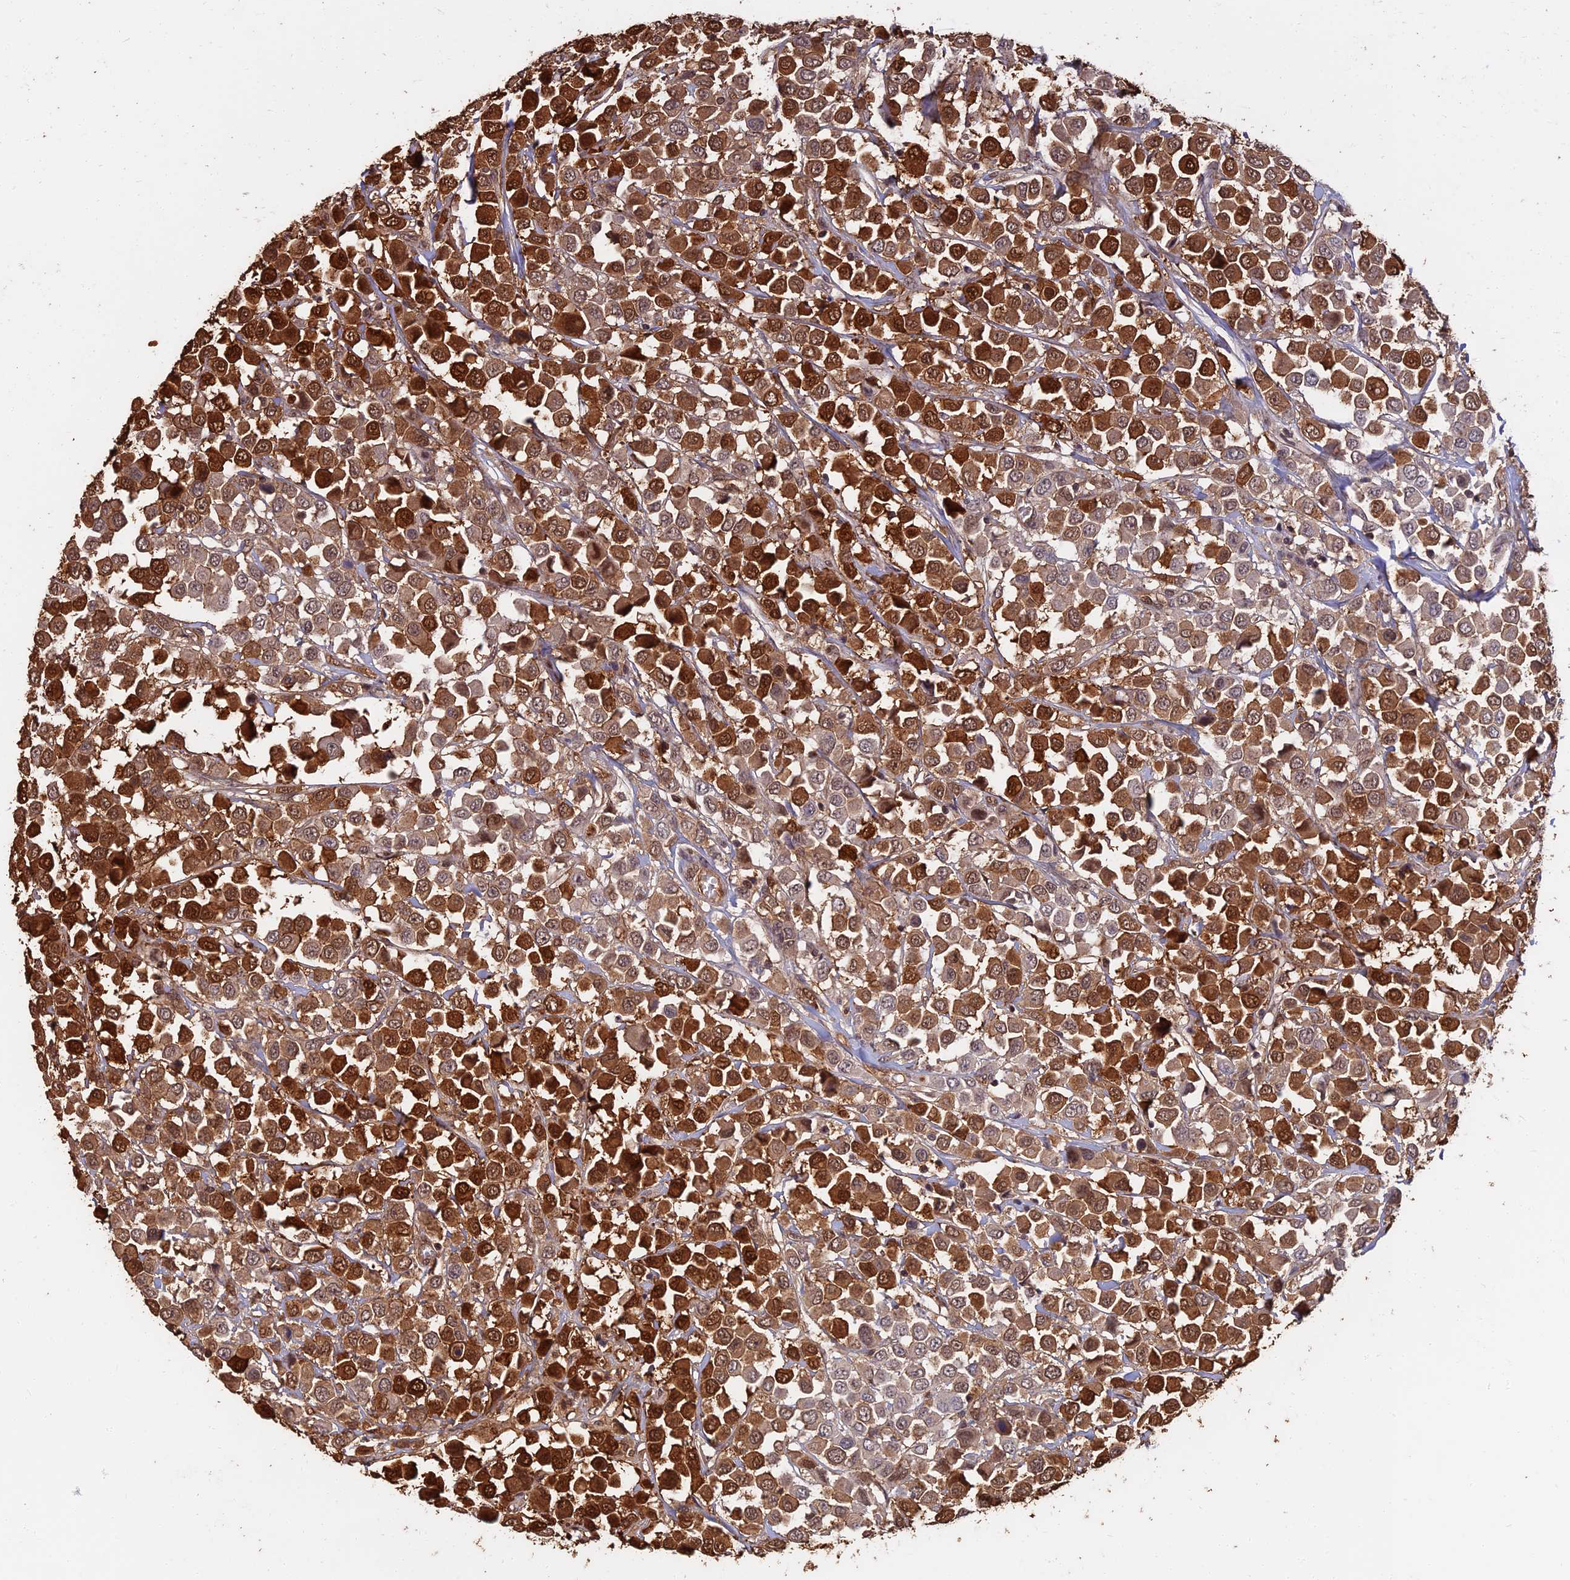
{"staining": {"intensity": "strong", "quantity": "25%-75%", "location": "cytoplasmic/membranous"}, "tissue": "breast cancer", "cell_type": "Tumor cells", "image_type": "cancer", "snomed": [{"axis": "morphology", "description": "Duct carcinoma"}, {"axis": "topography", "description": "Breast"}], "caption": "Invasive ductal carcinoma (breast) stained for a protein shows strong cytoplasmic/membranous positivity in tumor cells. (Brightfield microscopy of DAB IHC at high magnification).", "gene": "LRRN3", "patient": {"sex": "female", "age": 61}}